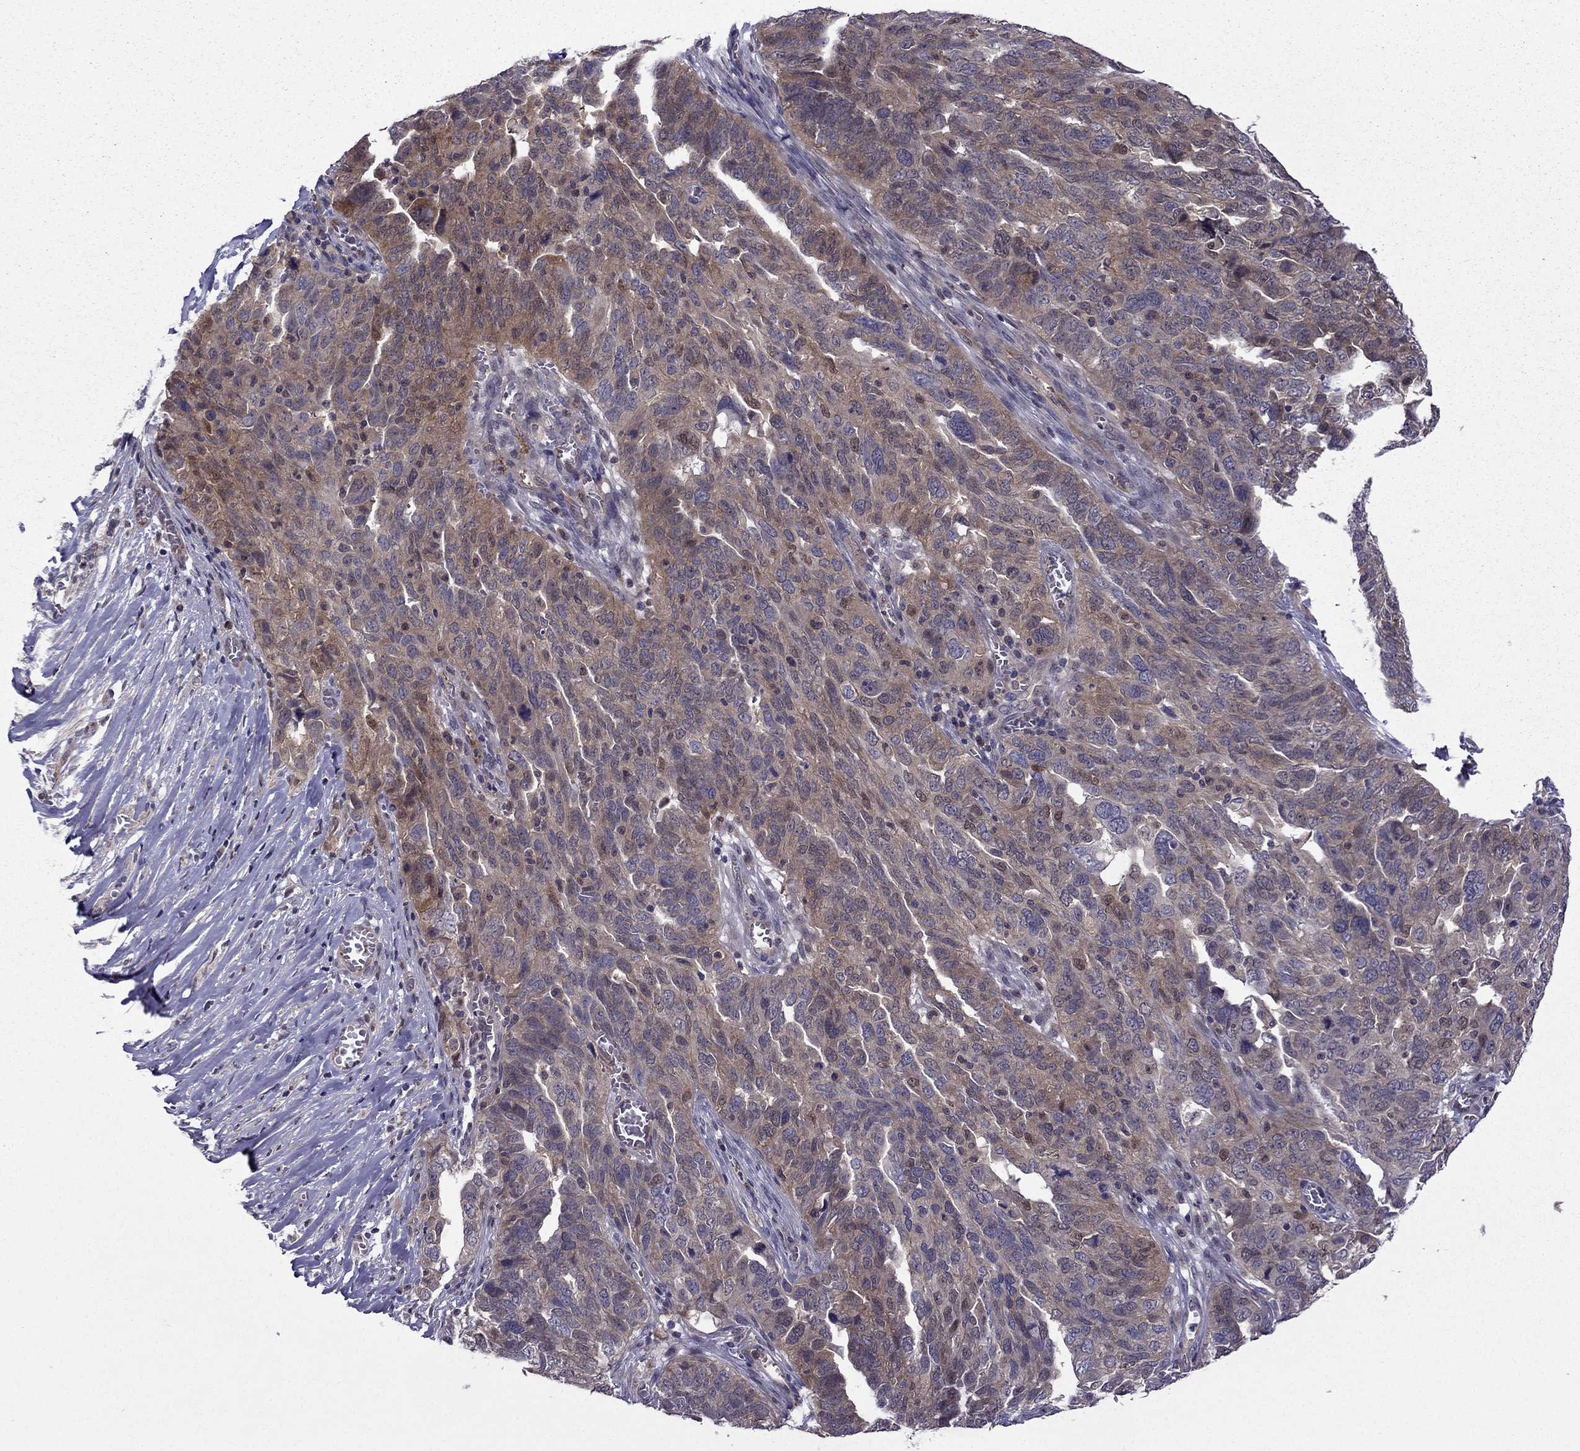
{"staining": {"intensity": "moderate", "quantity": ">75%", "location": "cytoplasmic/membranous"}, "tissue": "ovarian cancer", "cell_type": "Tumor cells", "image_type": "cancer", "snomed": [{"axis": "morphology", "description": "Carcinoma, endometroid"}, {"axis": "topography", "description": "Soft tissue"}, {"axis": "topography", "description": "Ovary"}], "caption": "About >75% of tumor cells in human ovarian endometroid carcinoma show moderate cytoplasmic/membranous protein staining as visualized by brown immunohistochemical staining.", "gene": "CDK5", "patient": {"sex": "female", "age": 52}}